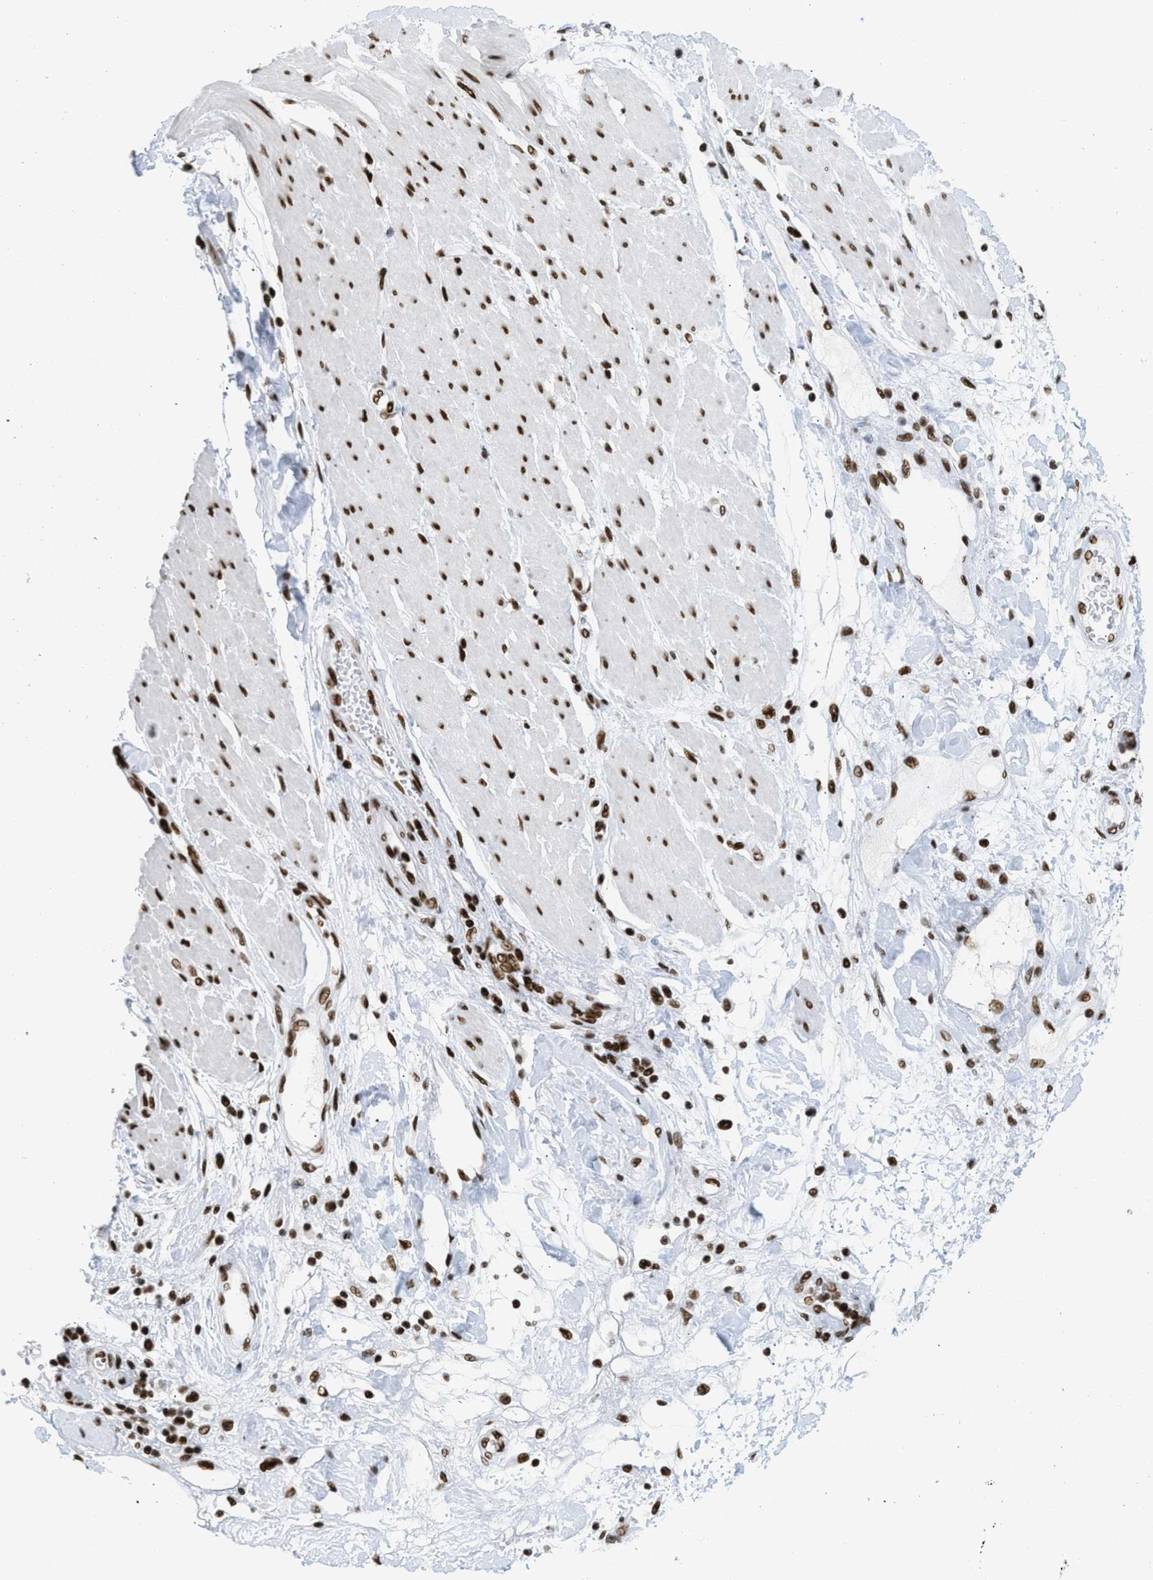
{"staining": {"intensity": "strong", "quantity": ">75%", "location": "nuclear"}, "tissue": "adipose tissue", "cell_type": "Adipocytes", "image_type": "normal", "snomed": [{"axis": "morphology", "description": "Normal tissue, NOS"}, {"axis": "morphology", "description": "Adenocarcinoma, NOS"}, {"axis": "topography", "description": "Duodenum"}, {"axis": "topography", "description": "Peripheral nerve tissue"}], "caption": "The photomicrograph reveals staining of benign adipose tissue, revealing strong nuclear protein positivity (brown color) within adipocytes.", "gene": "PIF1", "patient": {"sex": "female", "age": 60}}